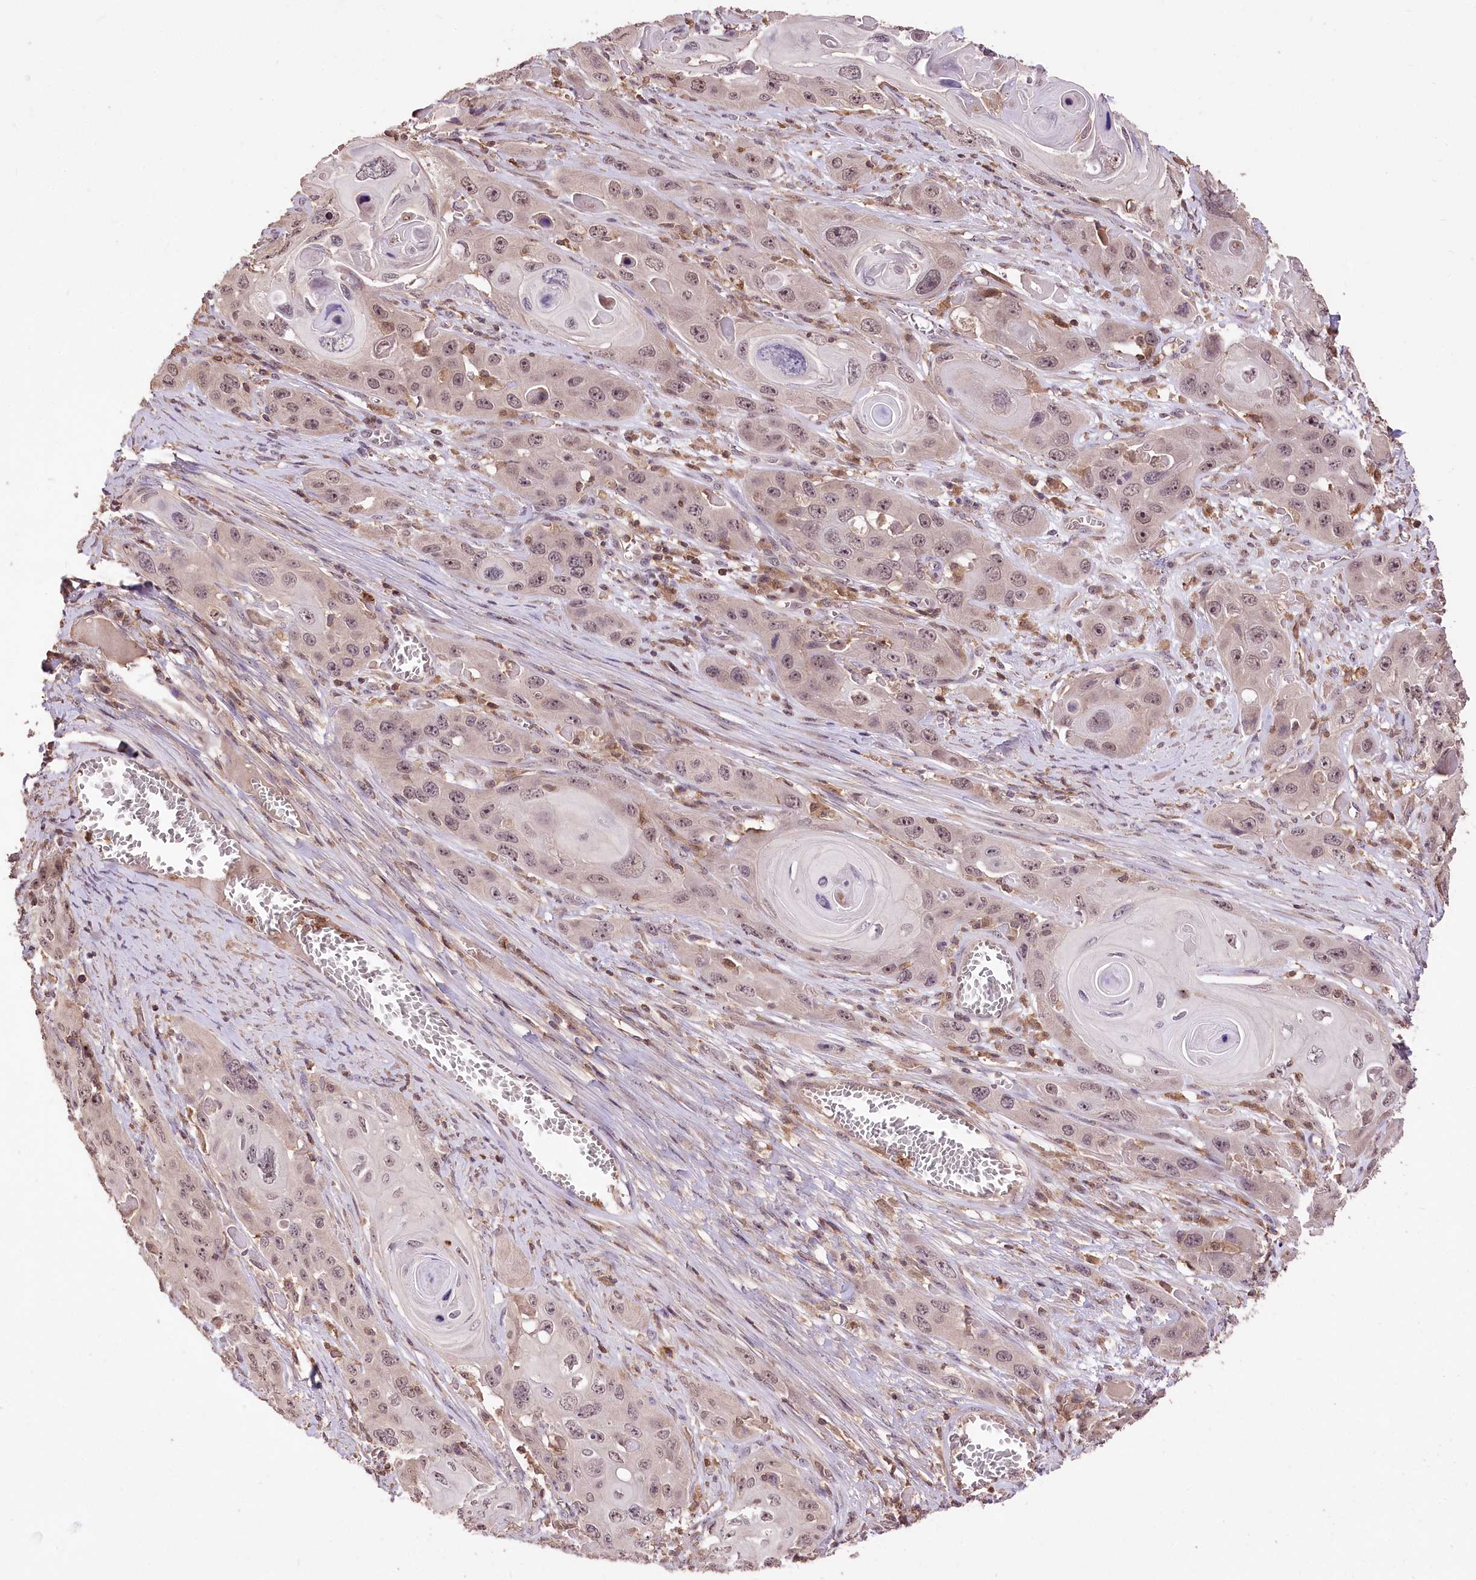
{"staining": {"intensity": "weak", "quantity": "25%-75%", "location": "nuclear"}, "tissue": "skin cancer", "cell_type": "Tumor cells", "image_type": "cancer", "snomed": [{"axis": "morphology", "description": "Squamous cell carcinoma, NOS"}, {"axis": "topography", "description": "Skin"}], "caption": "An image showing weak nuclear expression in approximately 25%-75% of tumor cells in skin cancer, as visualized by brown immunohistochemical staining.", "gene": "SERGEF", "patient": {"sex": "male", "age": 55}}